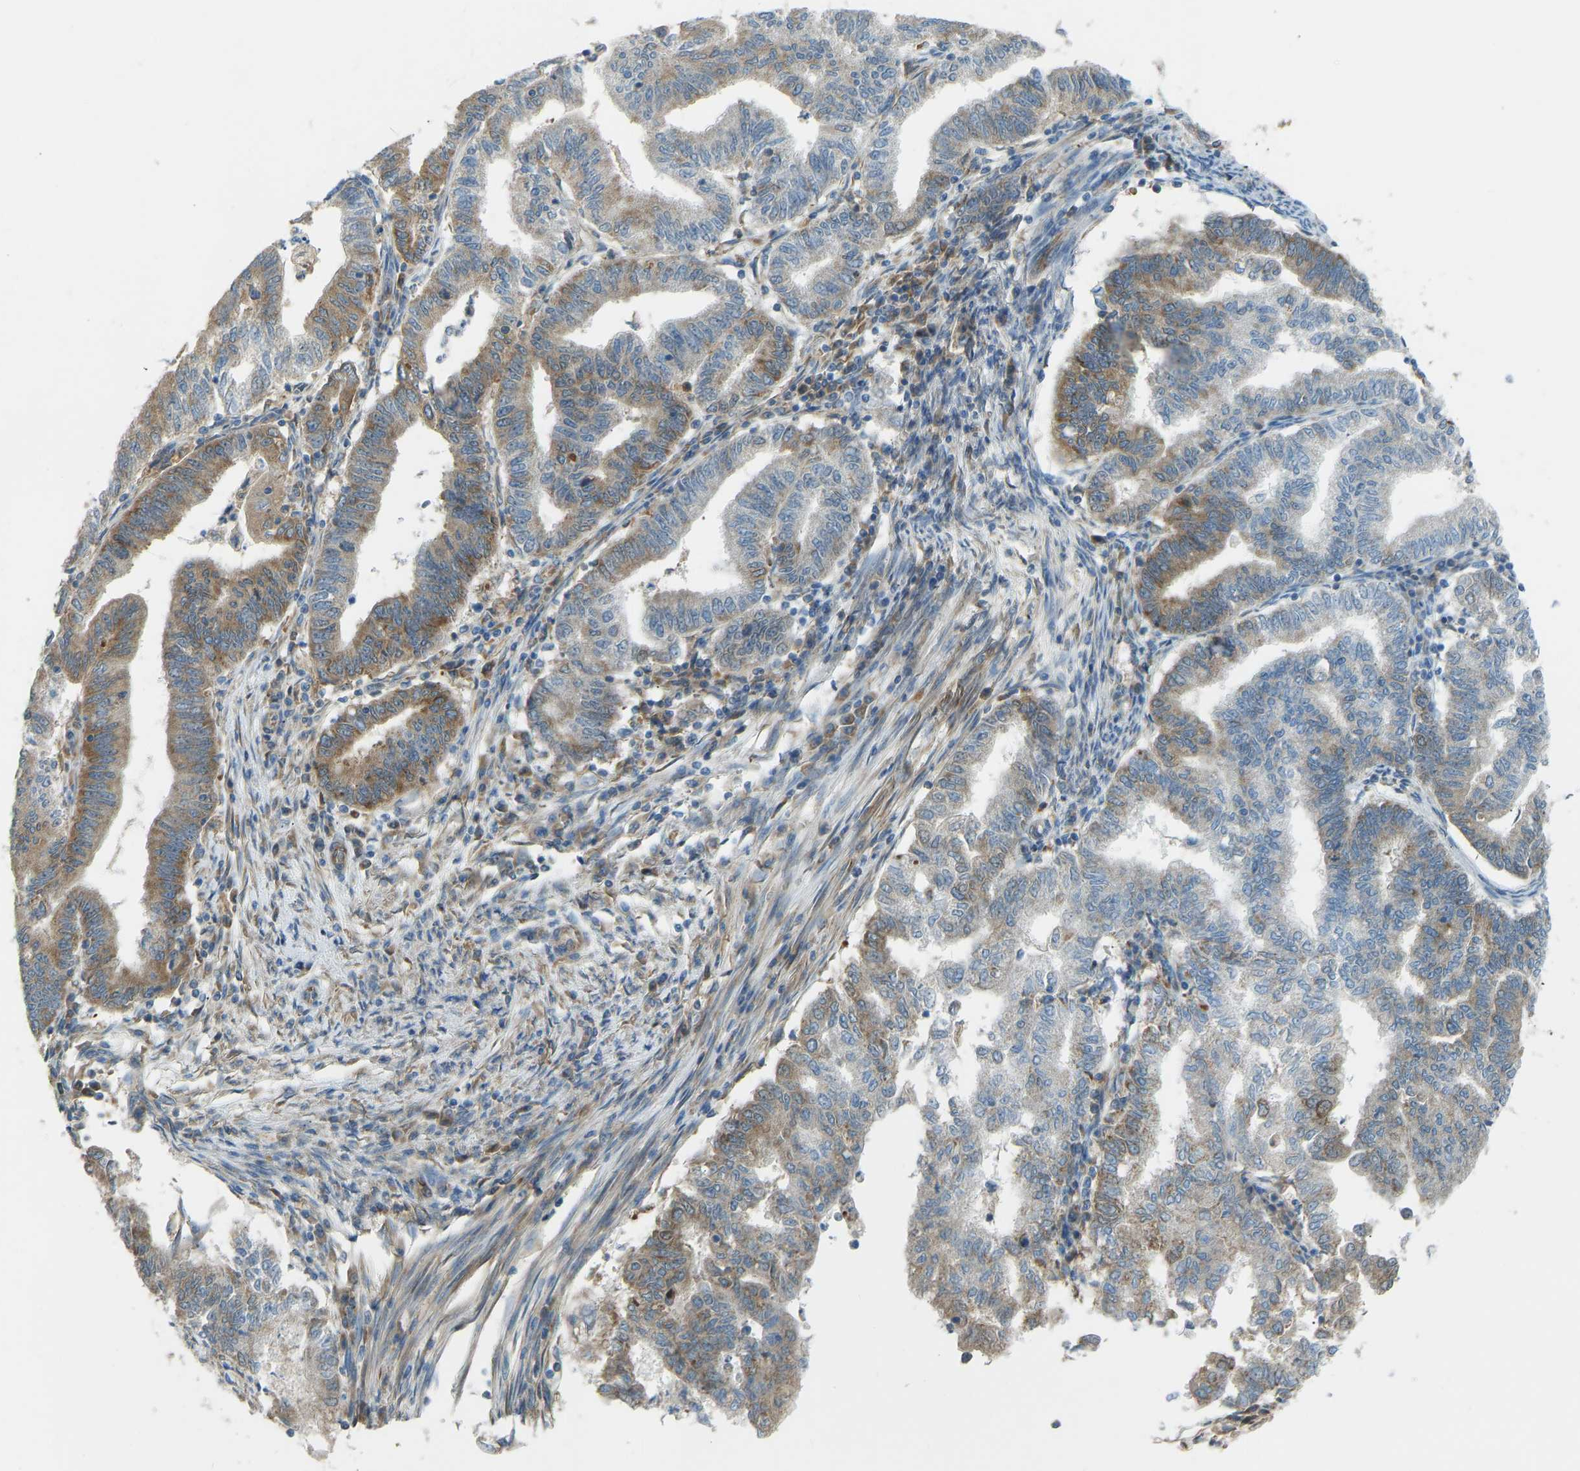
{"staining": {"intensity": "moderate", "quantity": ">75%", "location": "cytoplasmic/membranous"}, "tissue": "endometrial cancer", "cell_type": "Tumor cells", "image_type": "cancer", "snomed": [{"axis": "morphology", "description": "Polyp, NOS"}, {"axis": "morphology", "description": "Adenocarcinoma, NOS"}, {"axis": "morphology", "description": "Adenoma, NOS"}, {"axis": "topography", "description": "Endometrium"}], "caption": "Immunohistochemical staining of human endometrial cancer reveals medium levels of moderate cytoplasmic/membranous protein staining in approximately >75% of tumor cells.", "gene": "STAU2", "patient": {"sex": "female", "age": 79}}